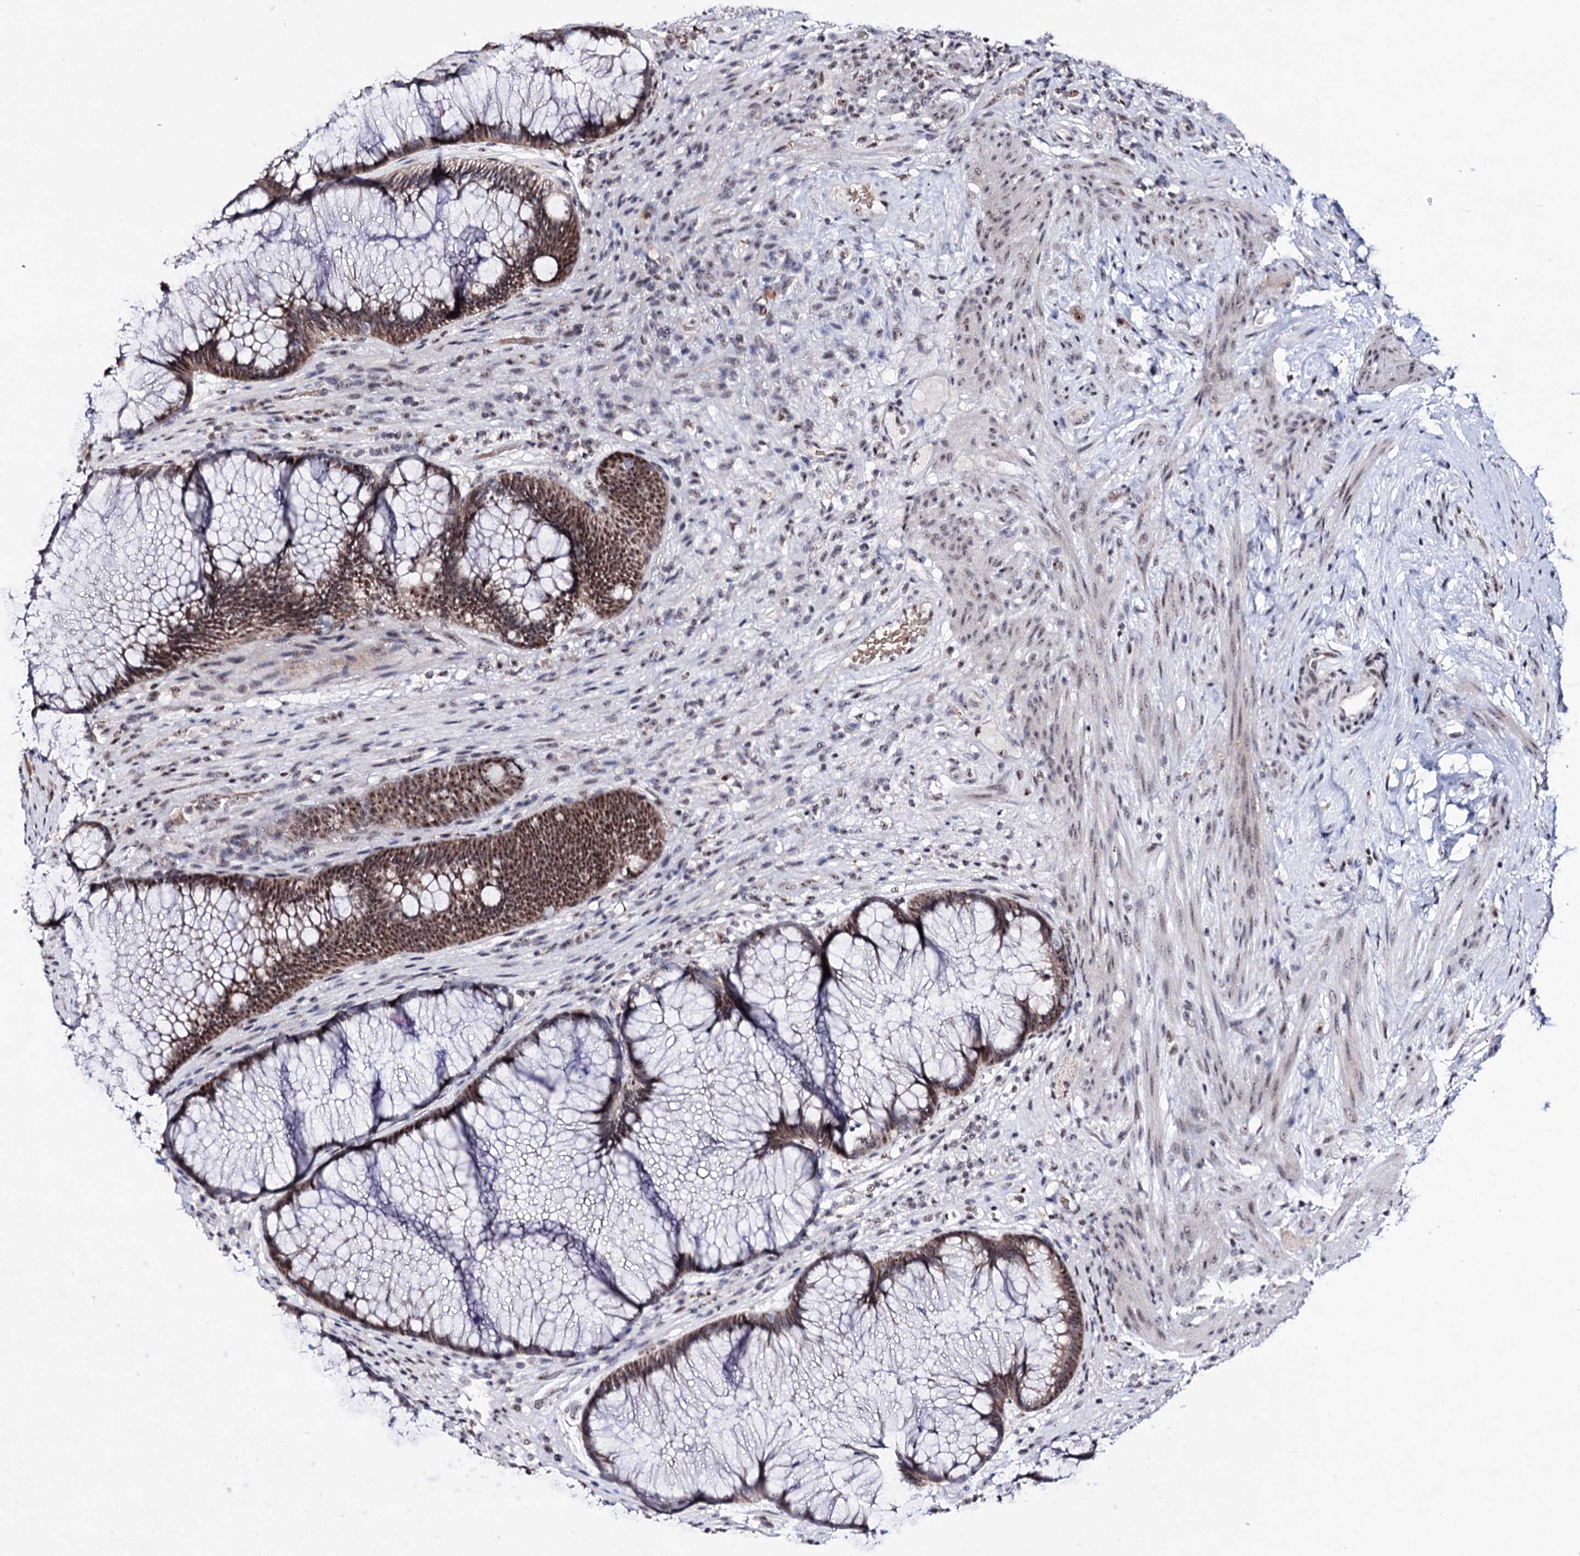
{"staining": {"intensity": "strong", "quantity": ">75%", "location": "nuclear"}, "tissue": "rectum", "cell_type": "Glandular cells", "image_type": "normal", "snomed": [{"axis": "morphology", "description": "Normal tissue, NOS"}, {"axis": "topography", "description": "Rectum"}], "caption": "Glandular cells exhibit strong nuclear positivity in about >75% of cells in benign rectum.", "gene": "EXOSC10", "patient": {"sex": "male", "age": 51}}